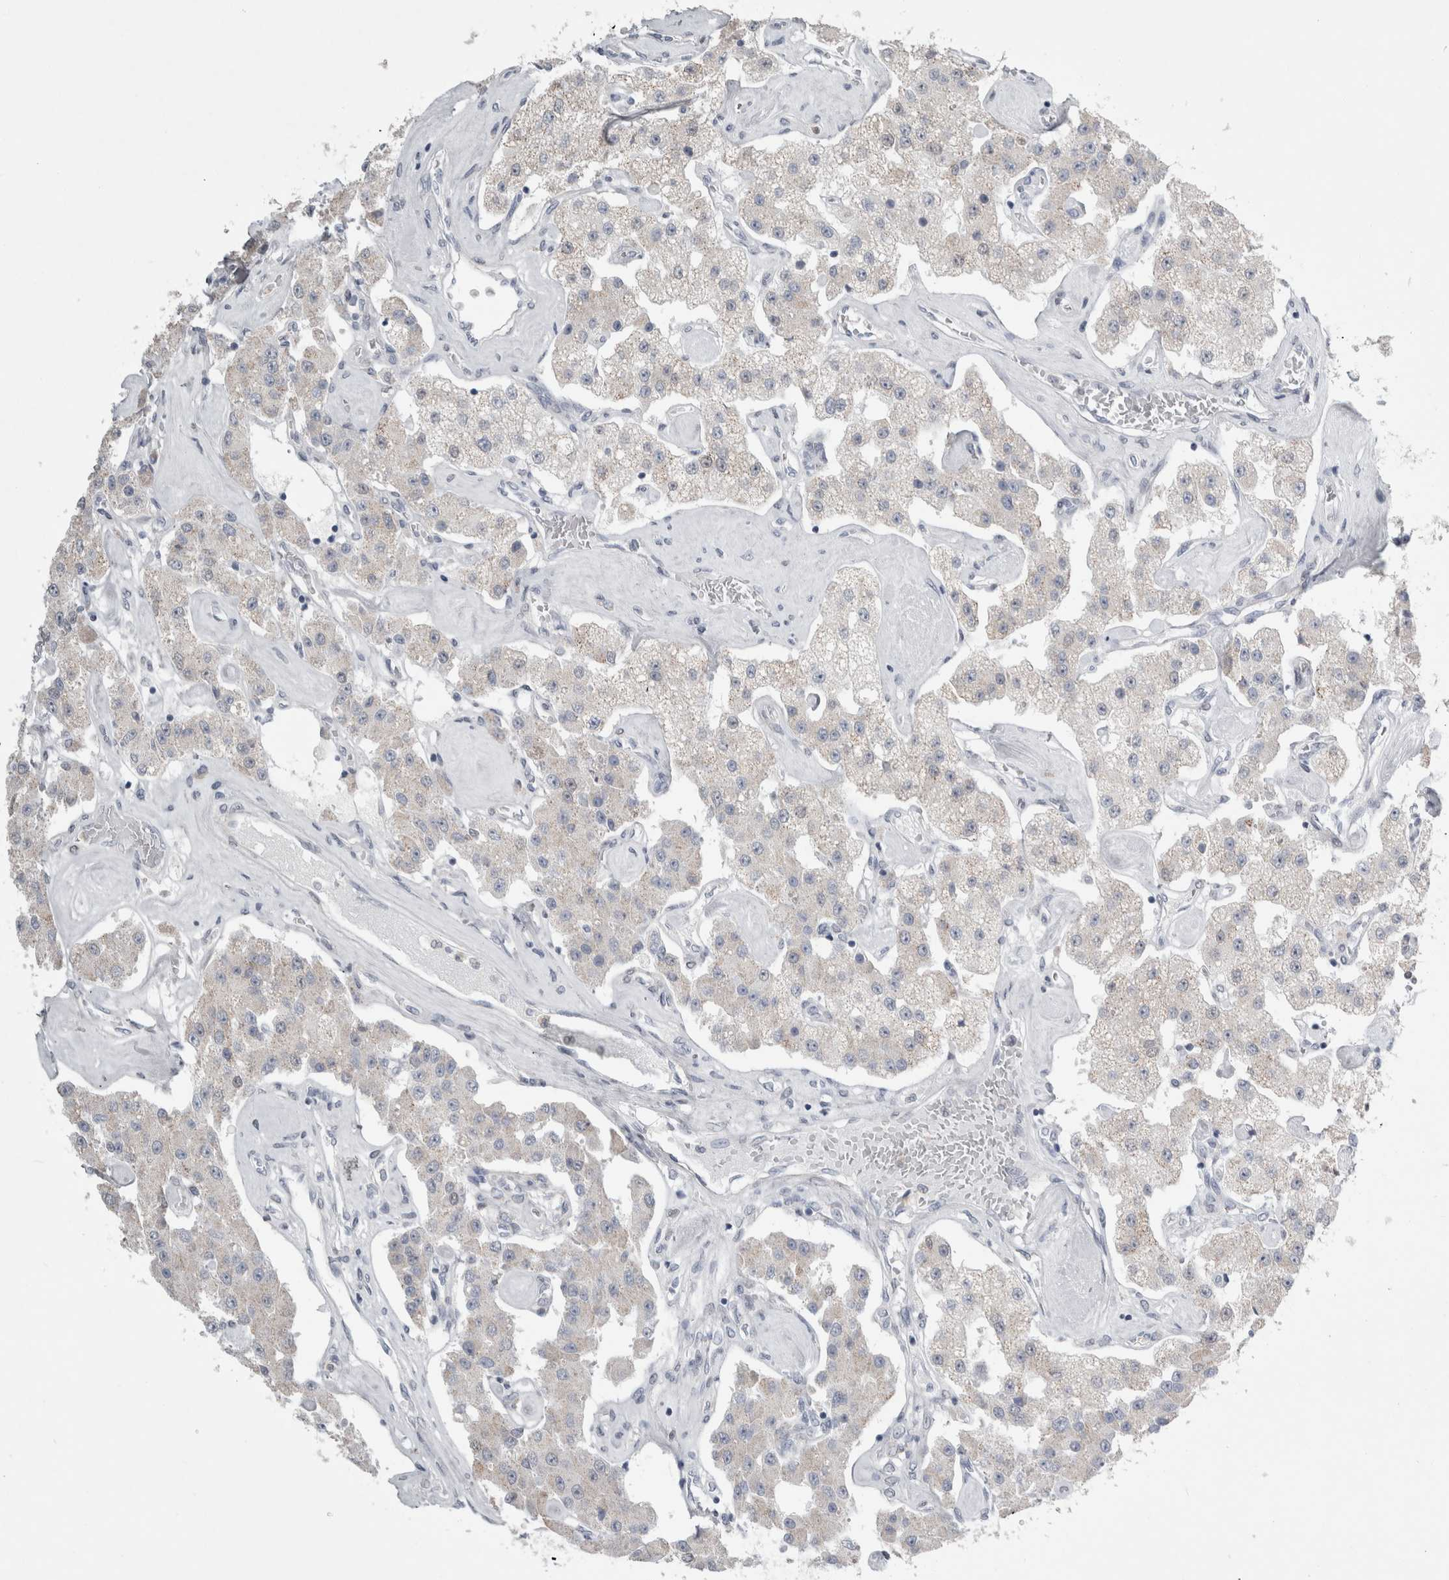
{"staining": {"intensity": "negative", "quantity": "none", "location": "none"}, "tissue": "carcinoid", "cell_type": "Tumor cells", "image_type": "cancer", "snomed": [{"axis": "morphology", "description": "Carcinoid, malignant, NOS"}, {"axis": "topography", "description": "Pancreas"}], "caption": "This is an immunohistochemistry (IHC) histopathology image of carcinoid. There is no positivity in tumor cells.", "gene": "PLIN1", "patient": {"sex": "male", "age": 41}}